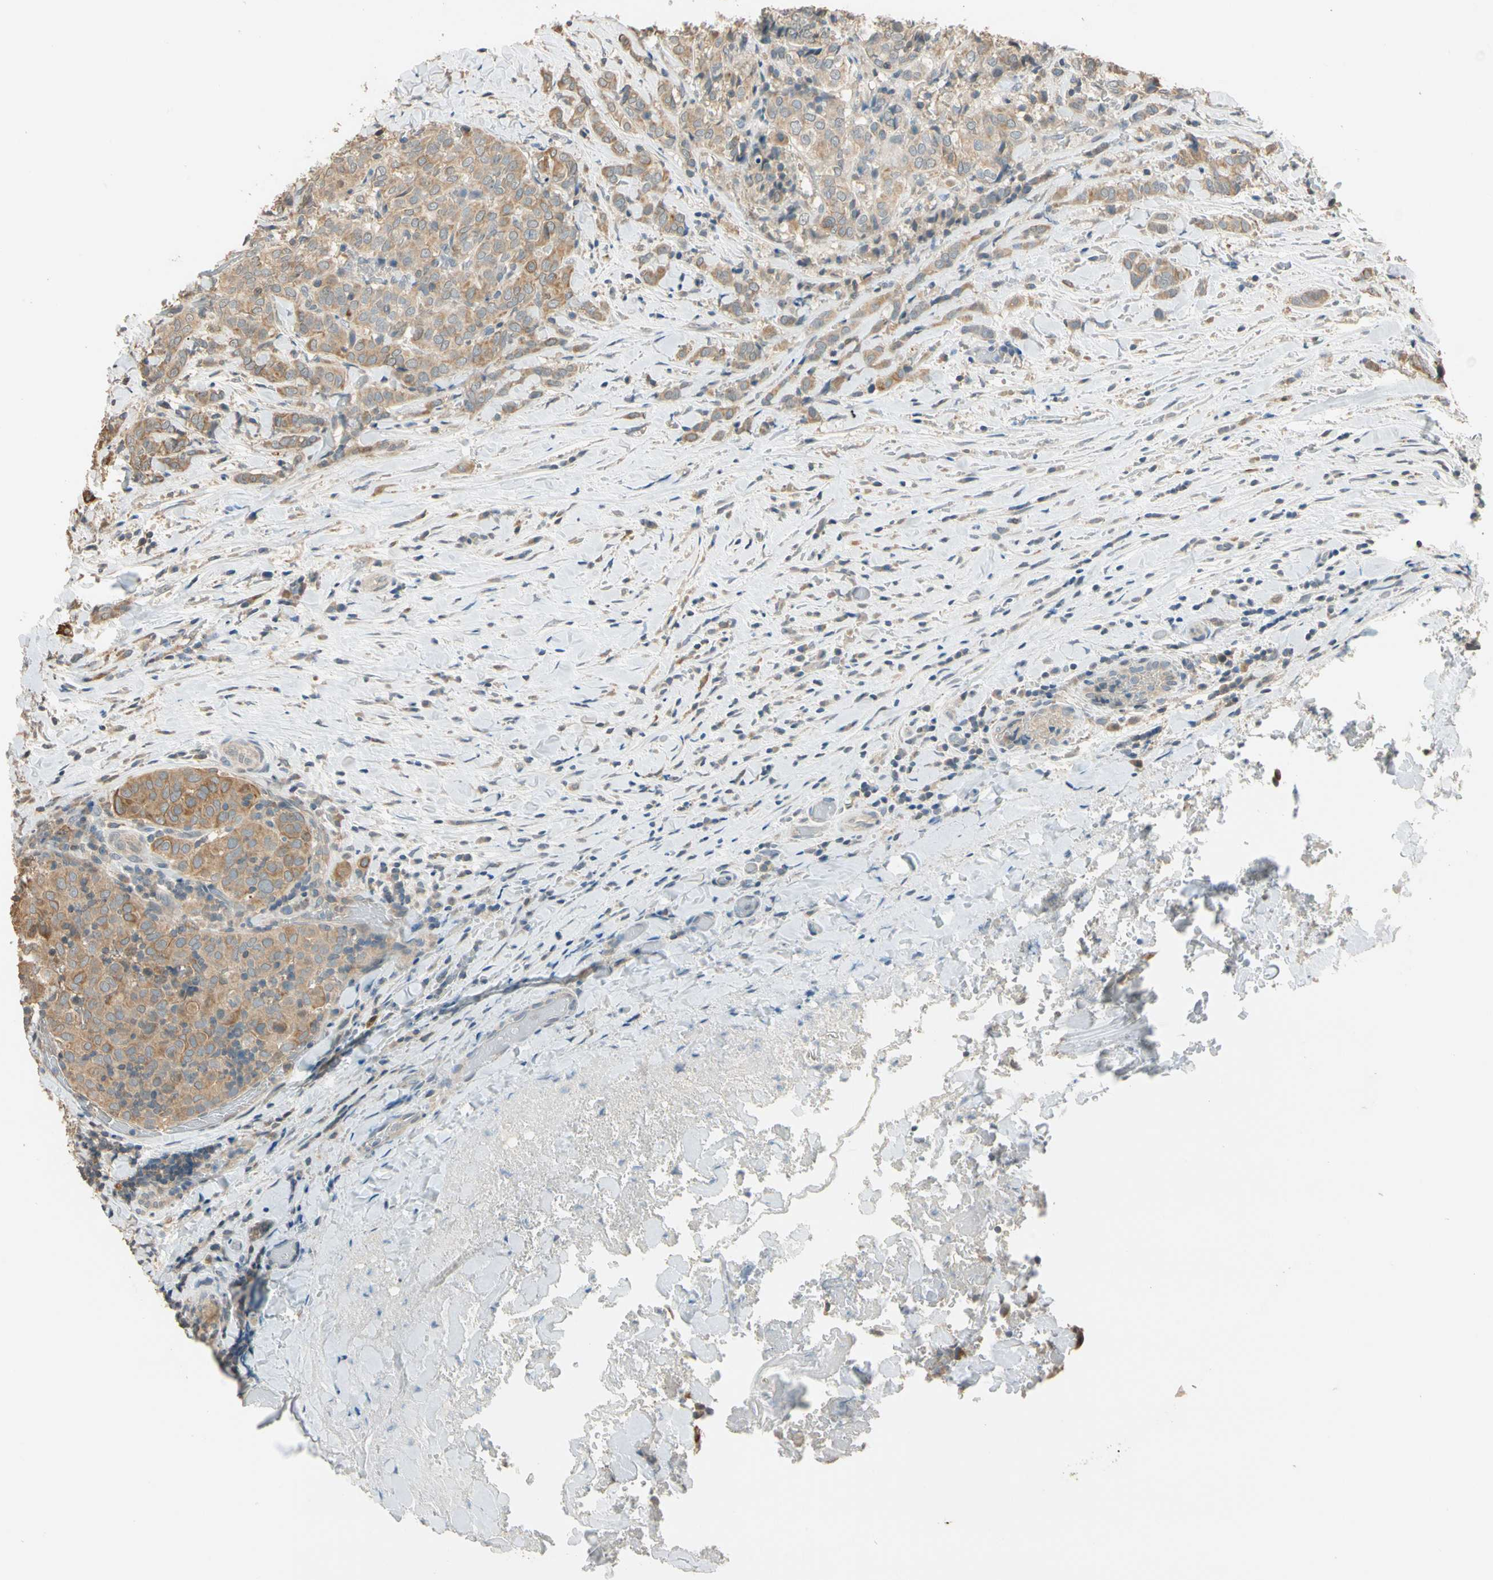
{"staining": {"intensity": "moderate", "quantity": ">75%", "location": "cytoplasmic/membranous"}, "tissue": "thyroid cancer", "cell_type": "Tumor cells", "image_type": "cancer", "snomed": [{"axis": "morphology", "description": "Normal tissue, NOS"}, {"axis": "morphology", "description": "Papillary adenocarcinoma, NOS"}, {"axis": "topography", "description": "Thyroid gland"}], "caption": "Moderate cytoplasmic/membranous expression for a protein is identified in approximately >75% of tumor cells of thyroid cancer (papillary adenocarcinoma) using immunohistochemistry.", "gene": "MAP3K7", "patient": {"sex": "female", "age": 30}}